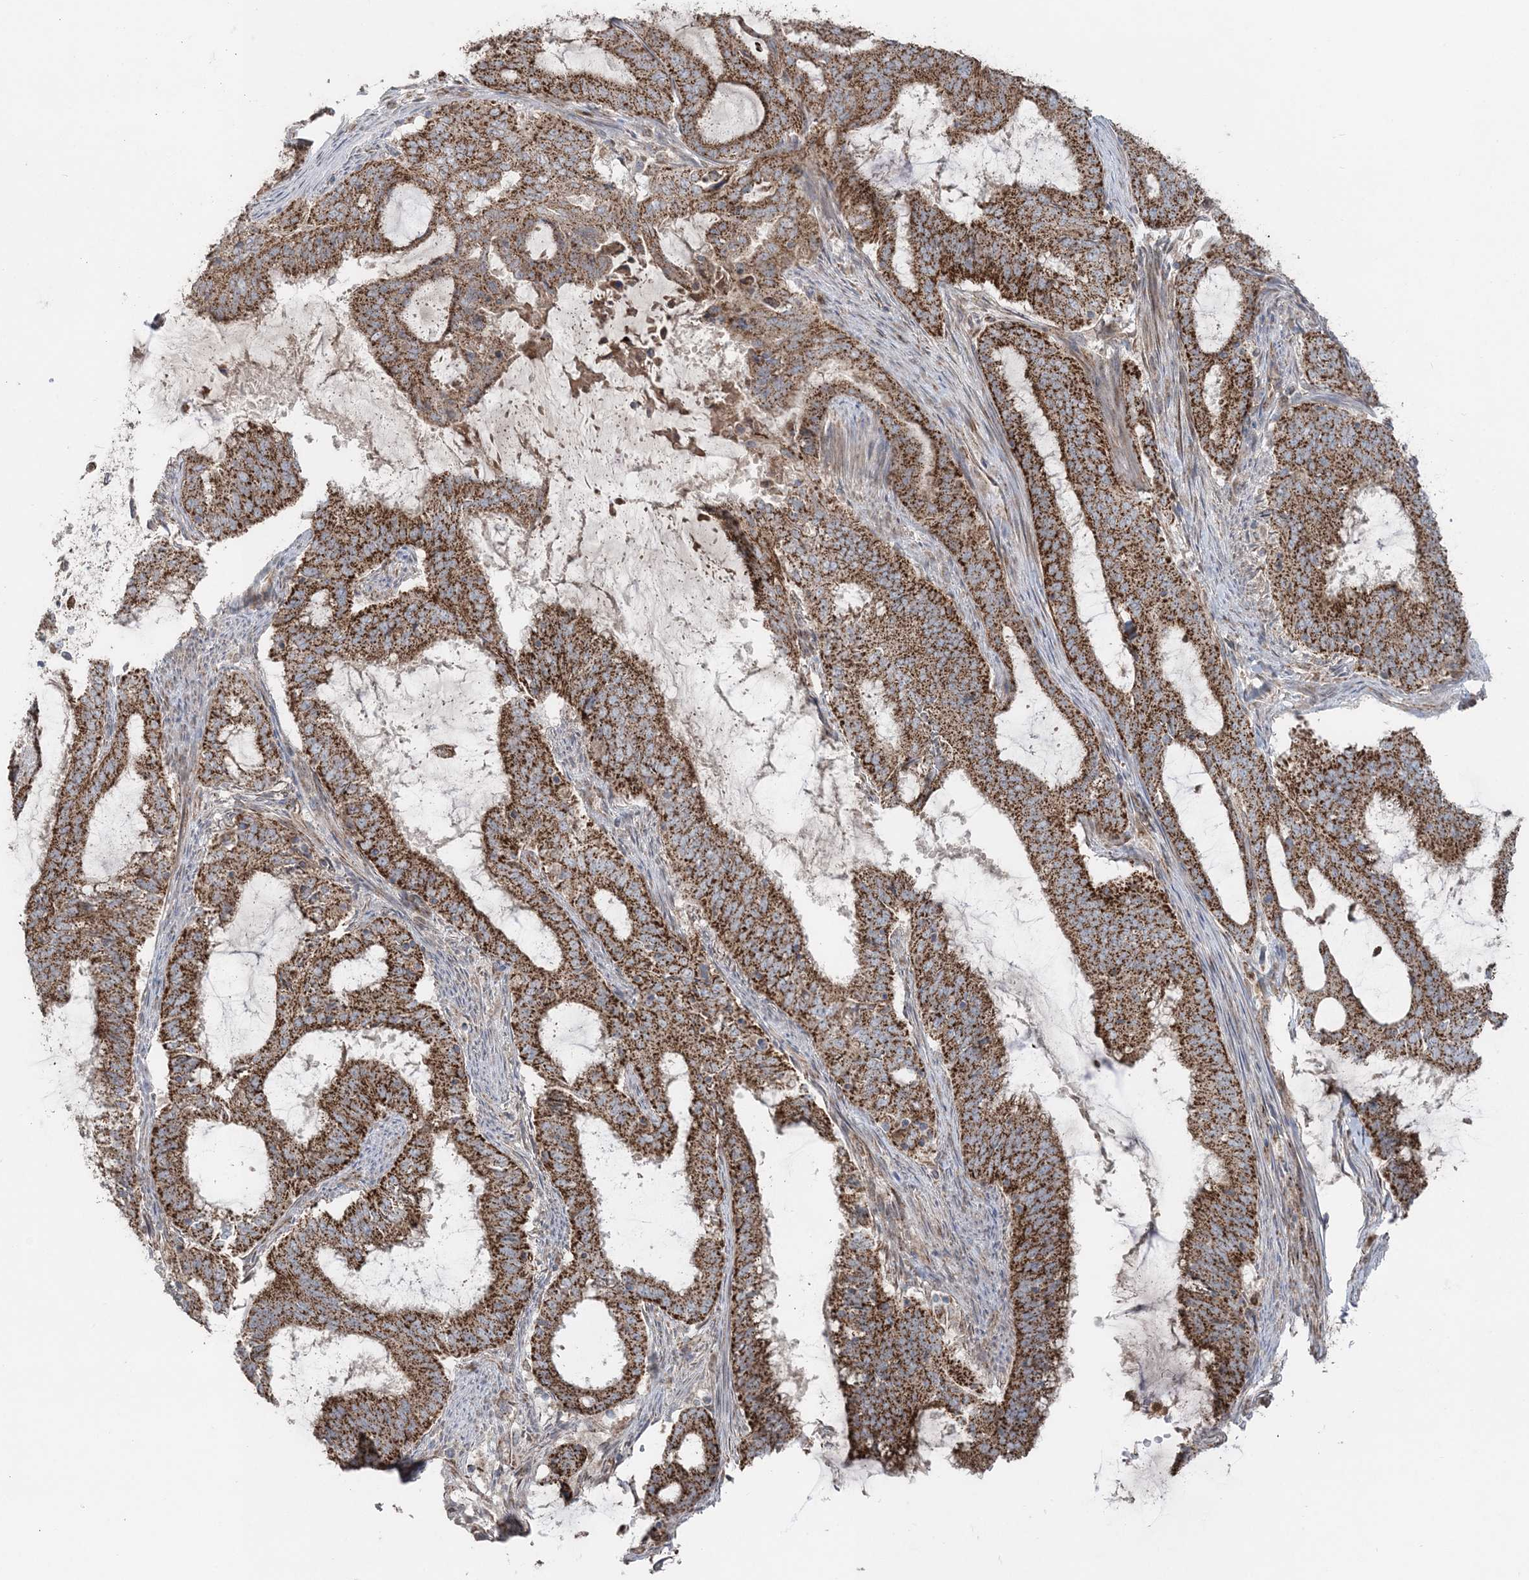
{"staining": {"intensity": "strong", "quantity": ">75%", "location": "cytoplasmic/membranous"}, "tissue": "endometrial cancer", "cell_type": "Tumor cells", "image_type": "cancer", "snomed": [{"axis": "morphology", "description": "Adenocarcinoma, NOS"}, {"axis": "topography", "description": "Endometrium"}], "caption": "Endometrial cancer (adenocarcinoma) was stained to show a protein in brown. There is high levels of strong cytoplasmic/membranous staining in about >75% of tumor cells. The staining was performed using DAB (3,3'-diaminobenzidine), with brown indicating positive protein expression. Nuclei are stained blue with hematoxylin.", "gene": "LRPPRC", "patient": {"sex": "female", "age": 51}}